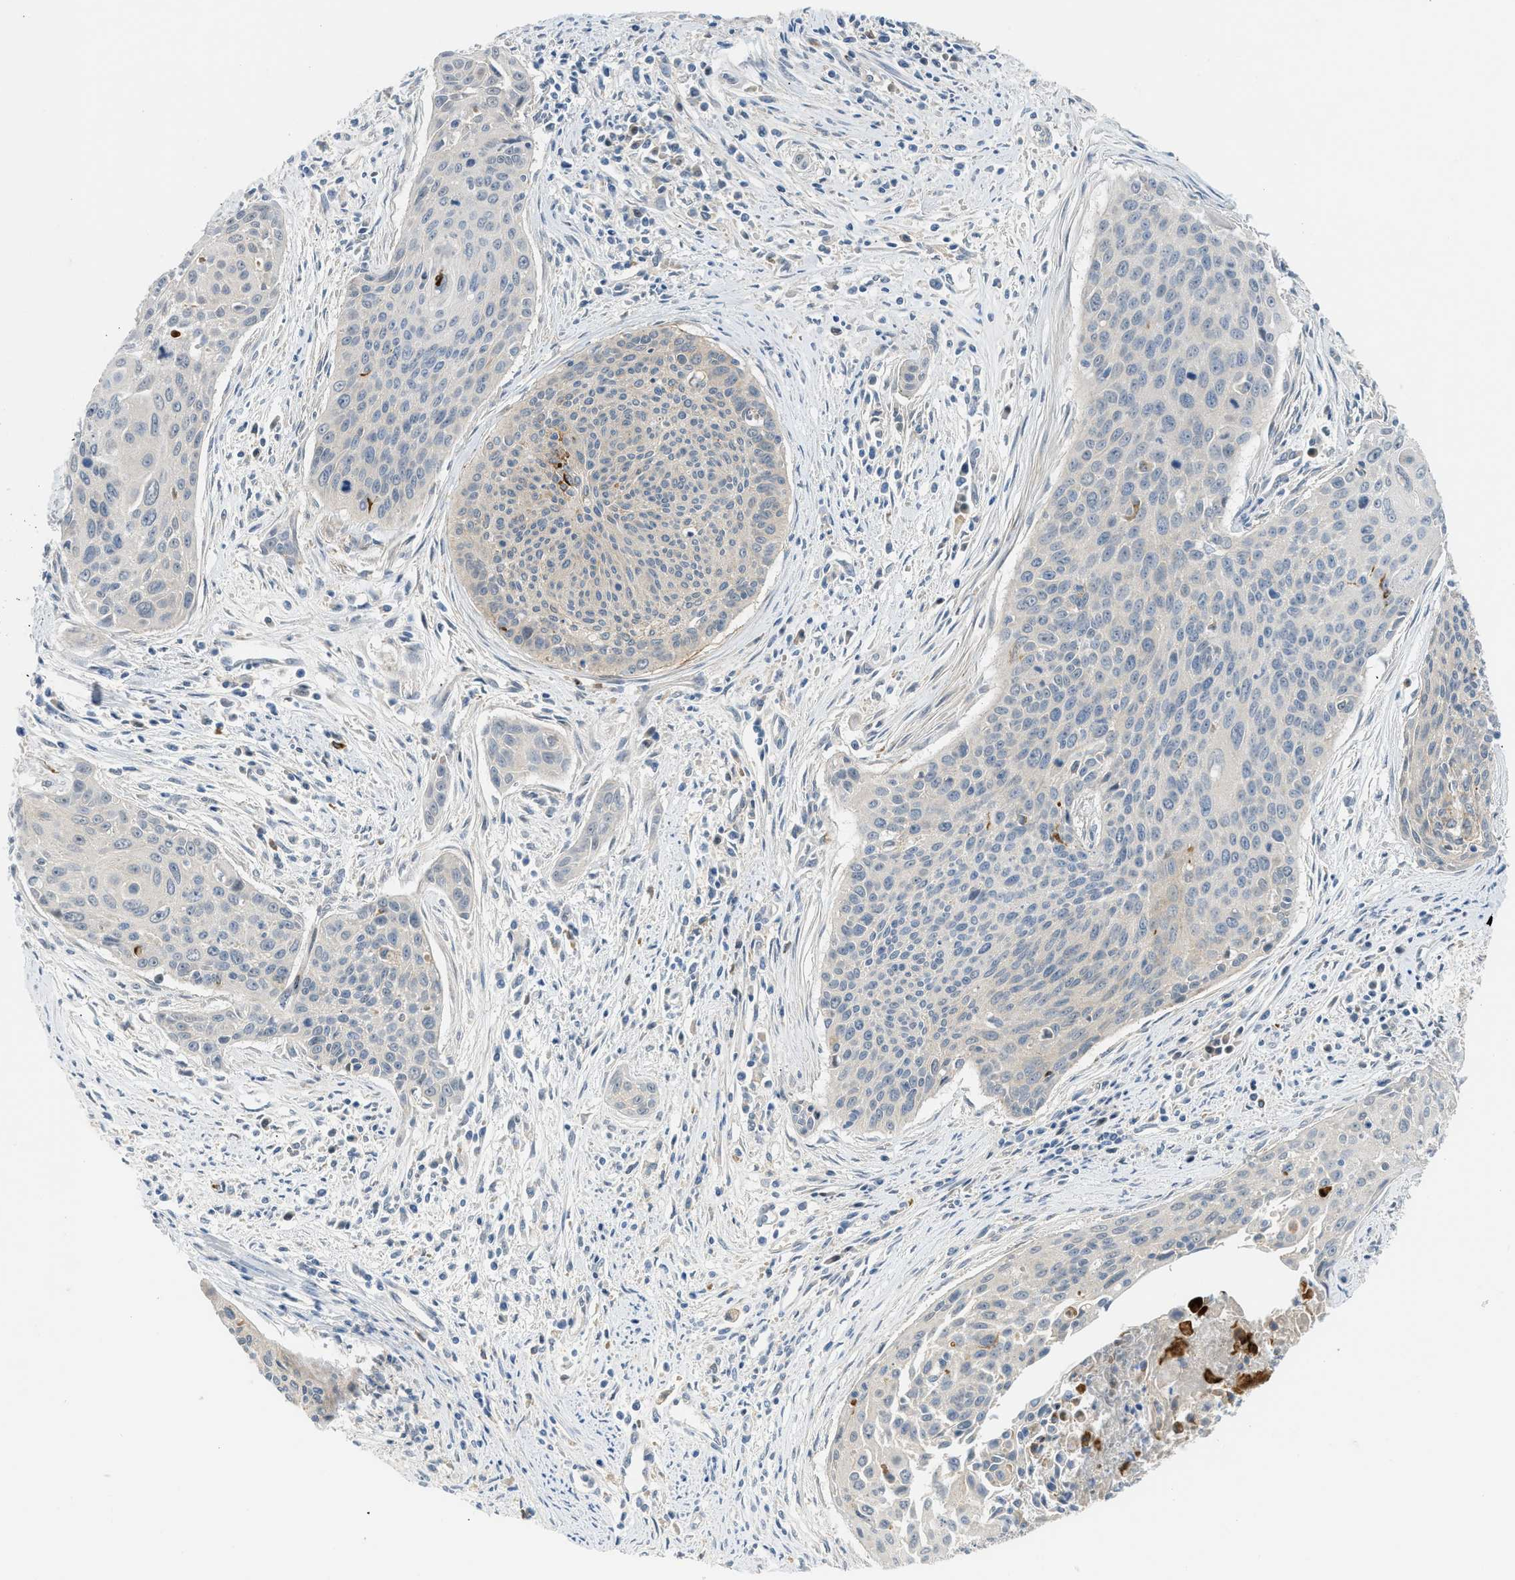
{"staining": {"intensity": "weak", "quantity": "<25%", "location": "cytoplasmic/membranous"}, "tissue": "cervical cancer", "cell_type": "Tumor cells", "image_type": "cancer", "snomed": [{"axis": "morphology", "description": "Squamous cell carcinoma, NOS"}, {"axis": "topography", "description": "Cervix"}], "caption": "There is no significant expression in tumor cells of cervical cancer.", "gene": "RHBDF2", "patient": {"sex": "female", "age": 55}}